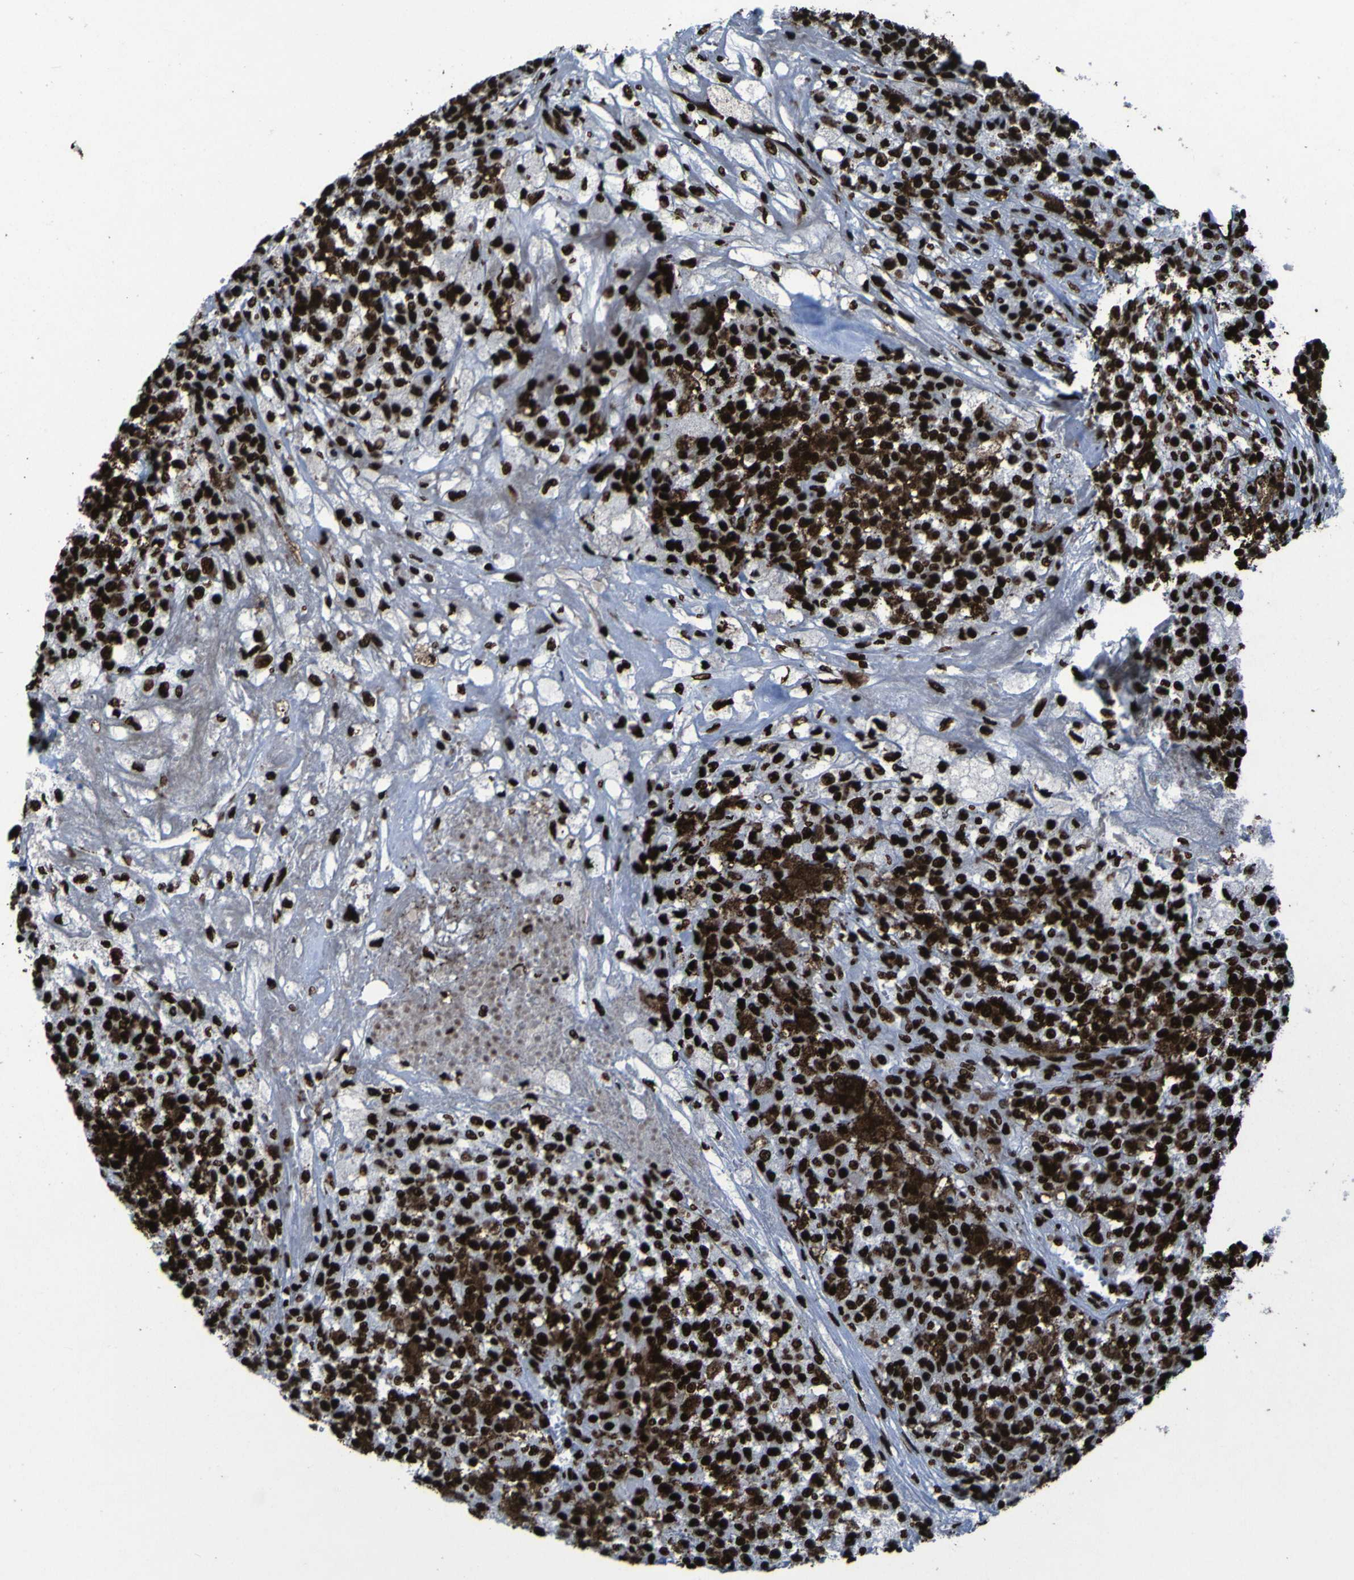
{"staining": {"intensity": "strong", "quantity": ">75%", "location": "nuclear"}, "tissue": "testis cancer", "cell_type": "Tumor cells", "image_type": "cancer", "snomed": [{"axis": "morphology", "description": "Seminoma, NOS"}, {"axis": "topography", "description": "Testis"}], "caption": "High-magnification brightfield microscopy of seminoma (testis) stained with DAB (brown) and counterstained with hematoxylin (blue). tumor cells exhibit strong nuclear positivity is appreciated in approximately>75% of cells.", "gene": "NPM1", "patient": {"sex": "male", "age": 59}}